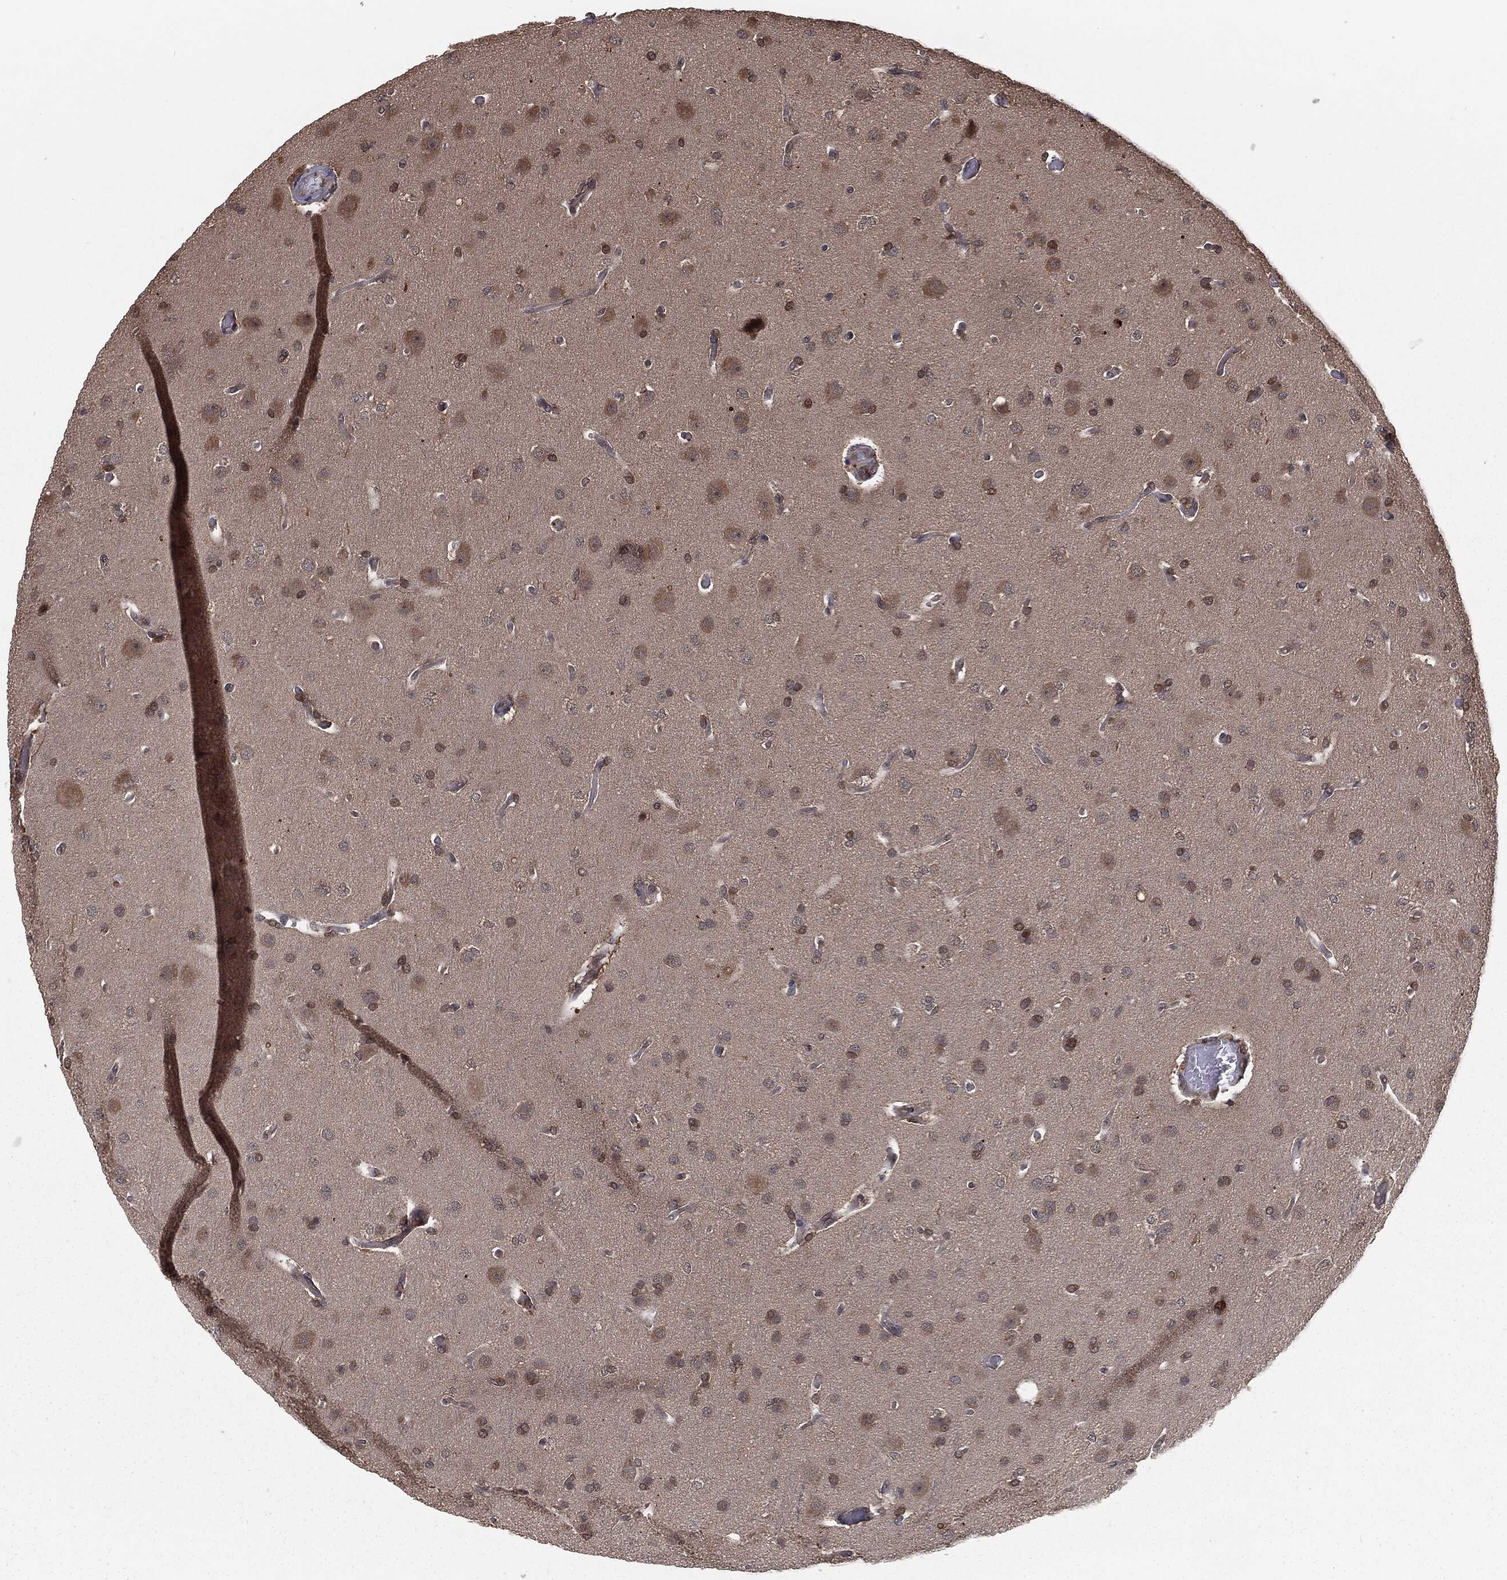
{"staining": {"intensity": "negative", "quantity": "none", "location": "none"}, "tissue": "glioma", "cell_type": "Tumor cells", "image_type": "cancer", "snomed": [{"axis": "morphology", "description": "Glioma, malignant, Low grade"}, {"axis": "topography", "description": "Brain"}], "caption": "A high-resolution micrograph shows immunohistochemistry (IHC) staining of glioma, which exhibits no significant expression in tumor cells. The staining is performed using DAB (3,3'-diaminobenzidine) brown chromogen with nuclei counter-stained in using hematoxylin.", "gene": "FBXO7", "patient": {"sex": "male", "age": 41}}